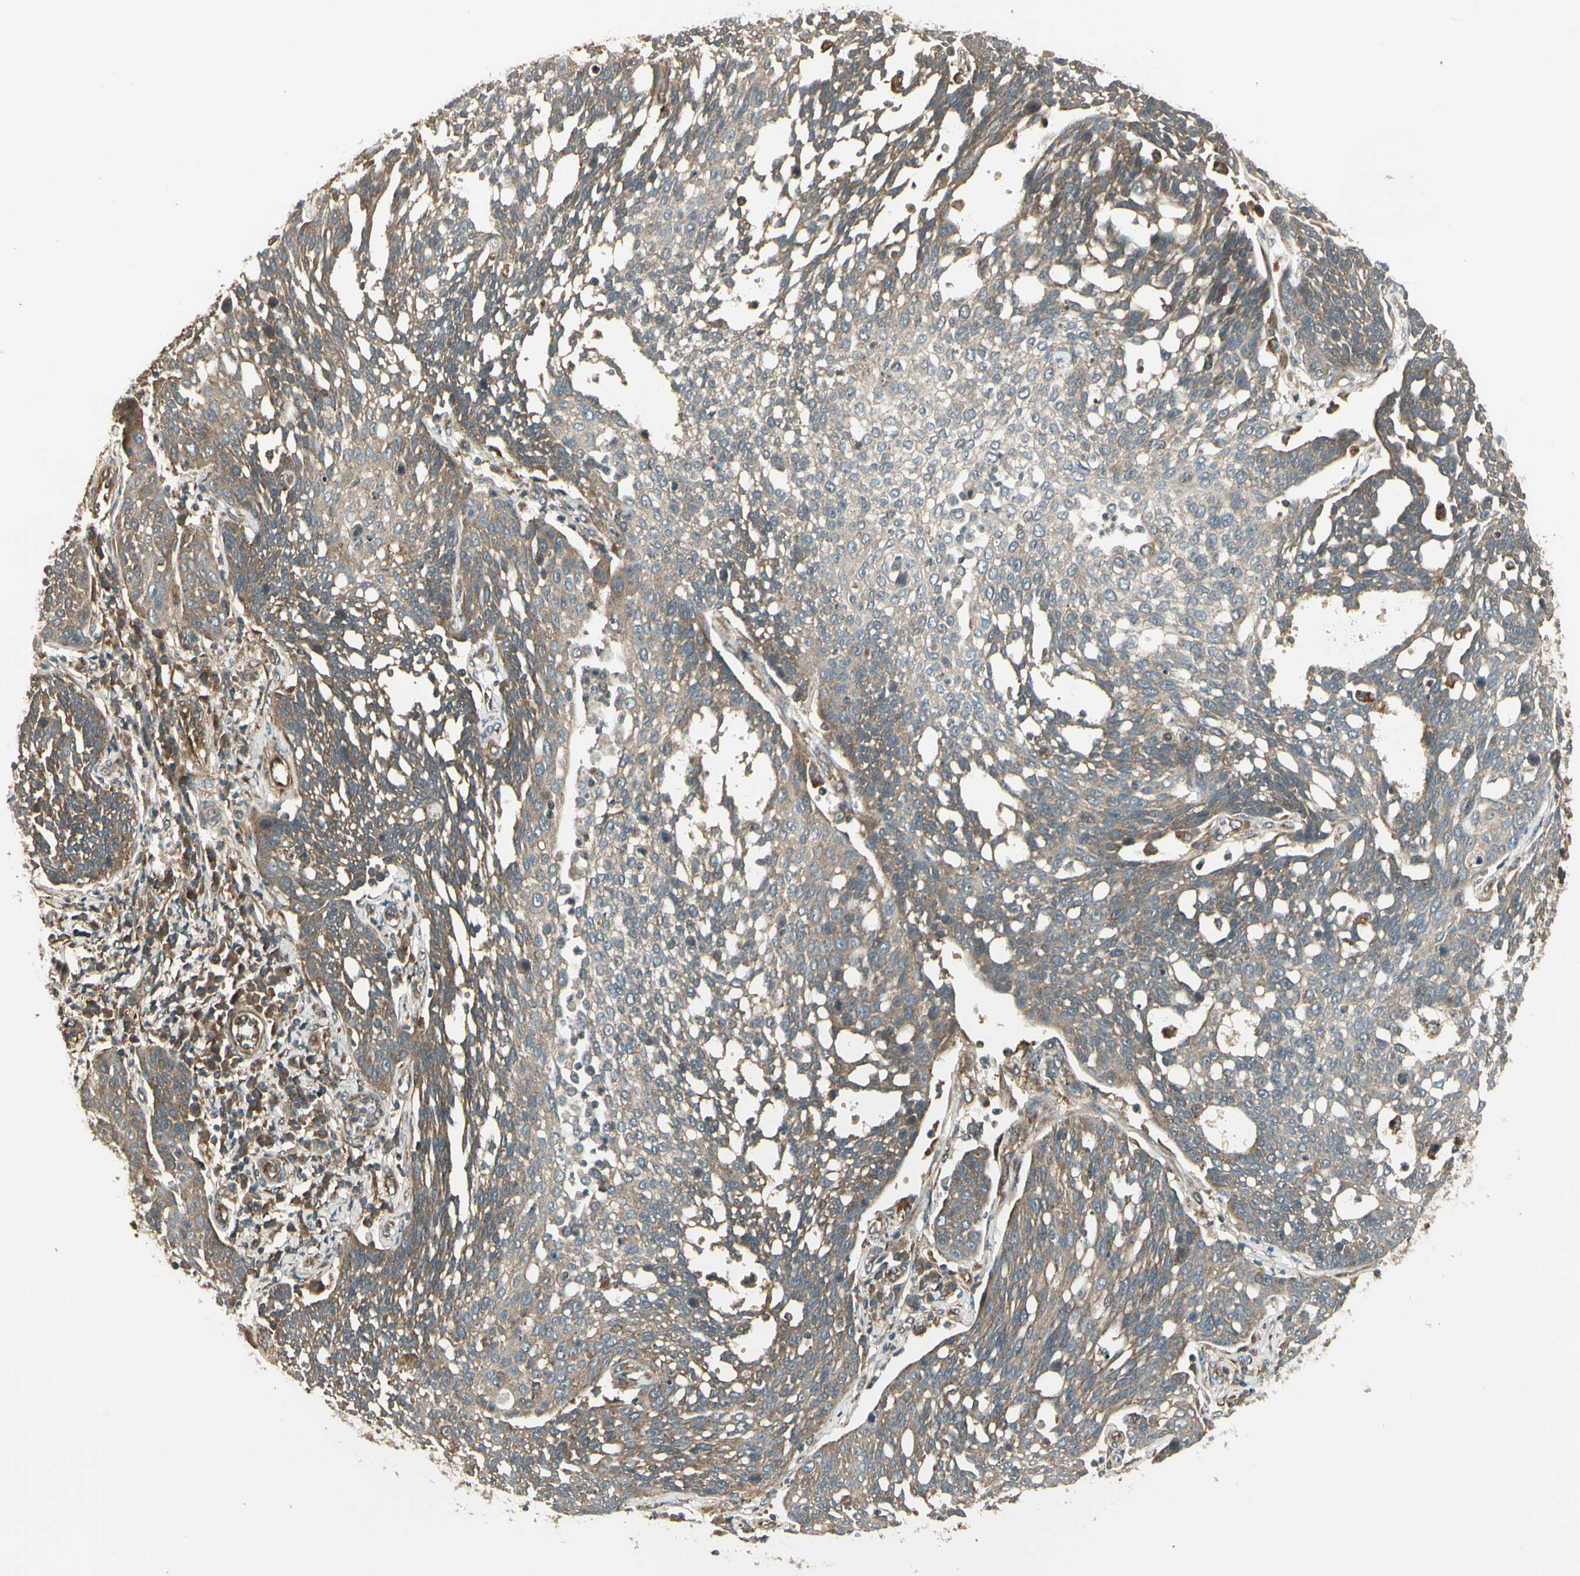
{"staining": {"intensity": "moderate", "quantity": "25%-75%", "location": "cytoplasmic/membranous"}, "tissue": "cervical cancer", "cell_type": "Tumor cells", "image_type": "cancer", "snomed": [{"axis": "morphology", "description": "Squamous cell carcinoma, NOS"}, {"axis": "topography", "description": "Cervix"}], "caption": "This is a histology image of immunohistochemistry (IHC) staining of cervical cancer, which shows moderate positivity in the cytoplasmic/membranous of tumor cells.", "gene": "FKBP15", "patient": {"sex": "female", "age": 34}}